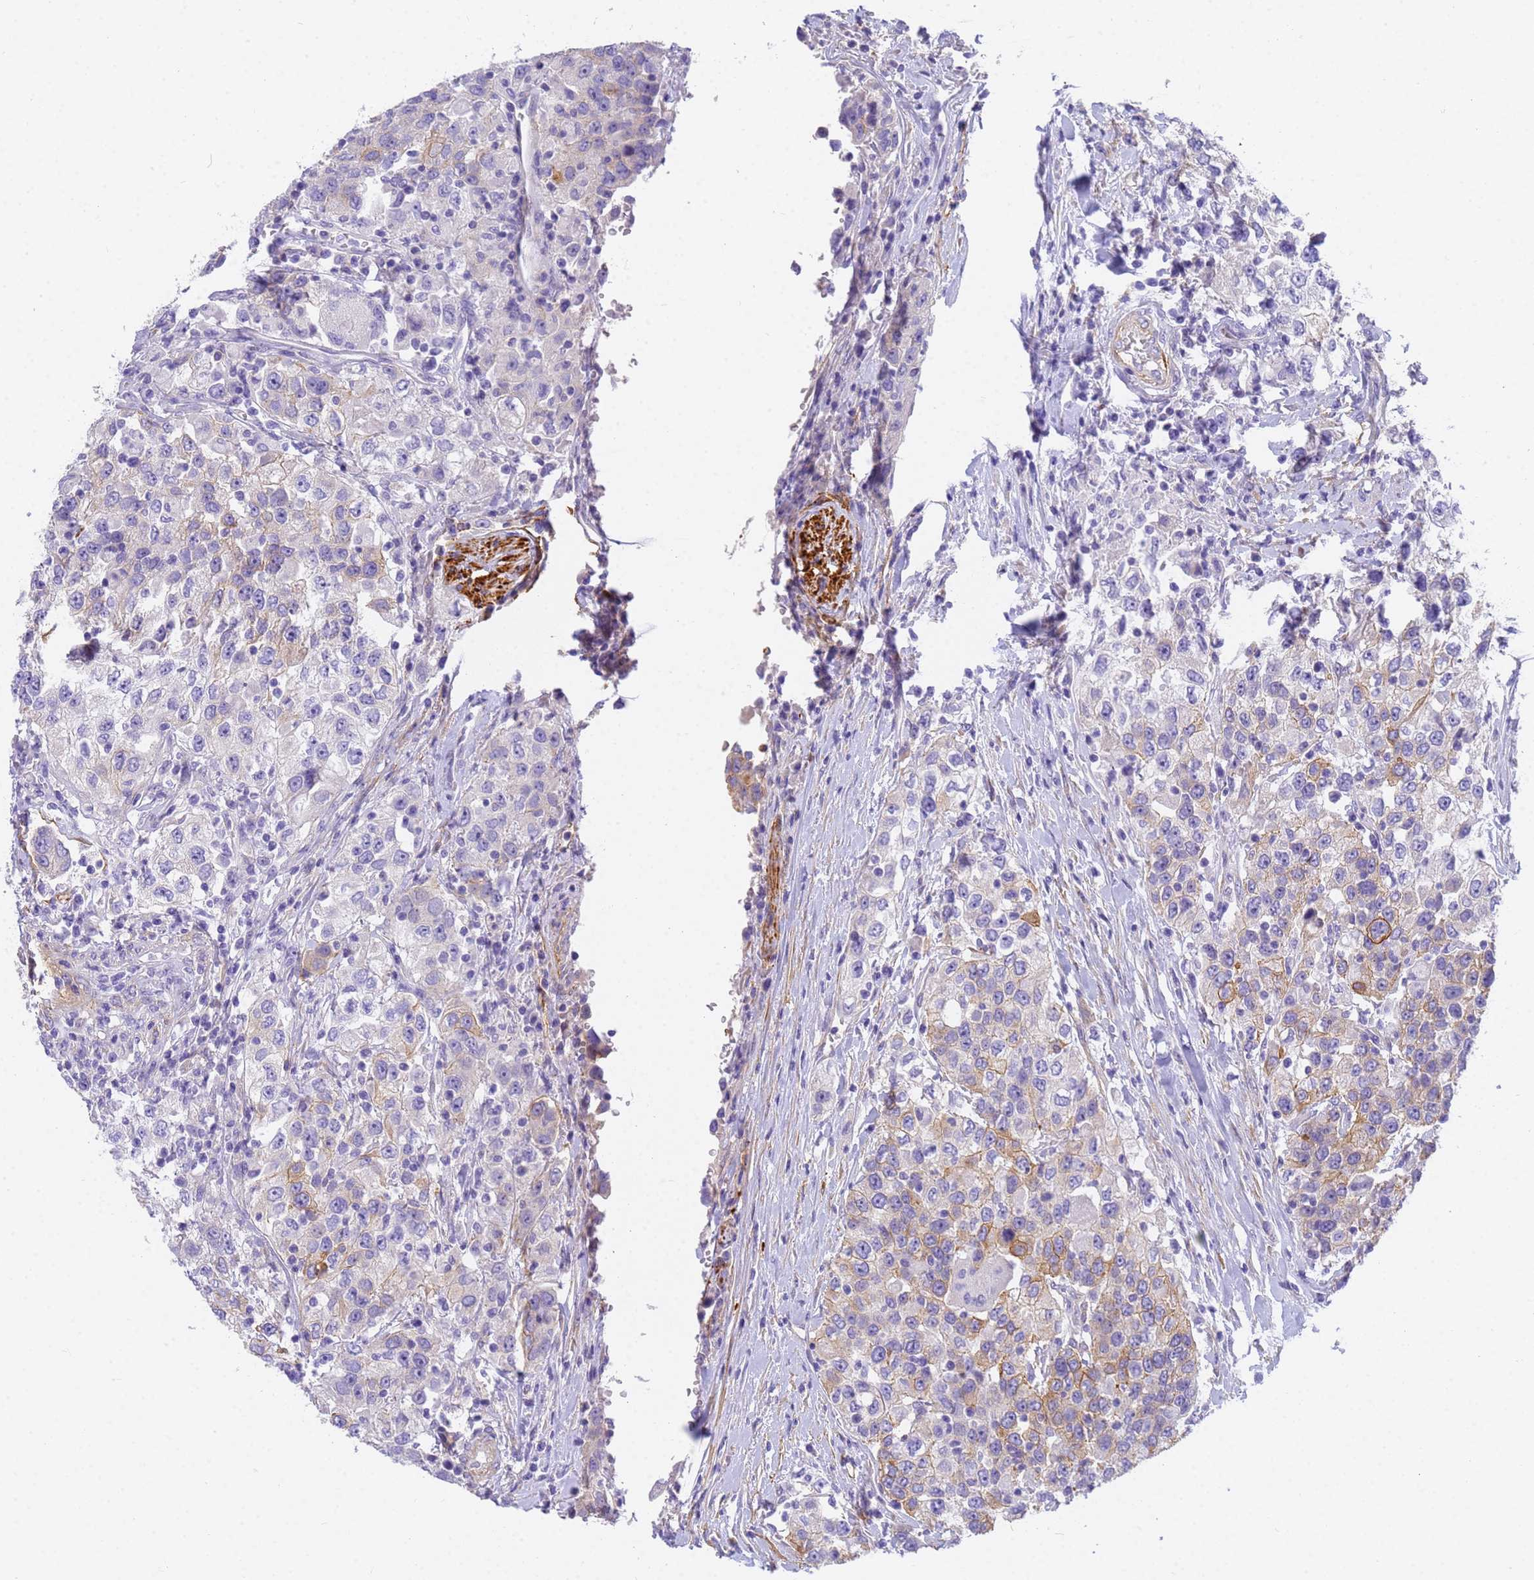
{"staining": {"intensity": "moderate", "quantity": "<25%", "location": "cytoplasmic/membranous"}, "tissue": "urothelial cancer", "cell_type": "Tumor cells", "image_type": "cancer", "snomed": [{"axis": "morphology", "description": "Urothelial carcinoma, High grade"}, {"axis": "topography", "description": "Urinary bladder"}], "caption": "Immunohistochemistry (IHC) histopathology image of human urothelial cancer stained for a protein (brown), which displays low levels of moderate cytoplasmic/membranous staining in approximately <25% of tumor cells.", "gene": "MVB12A", "patient": {"sex": "female", "age": 80}}